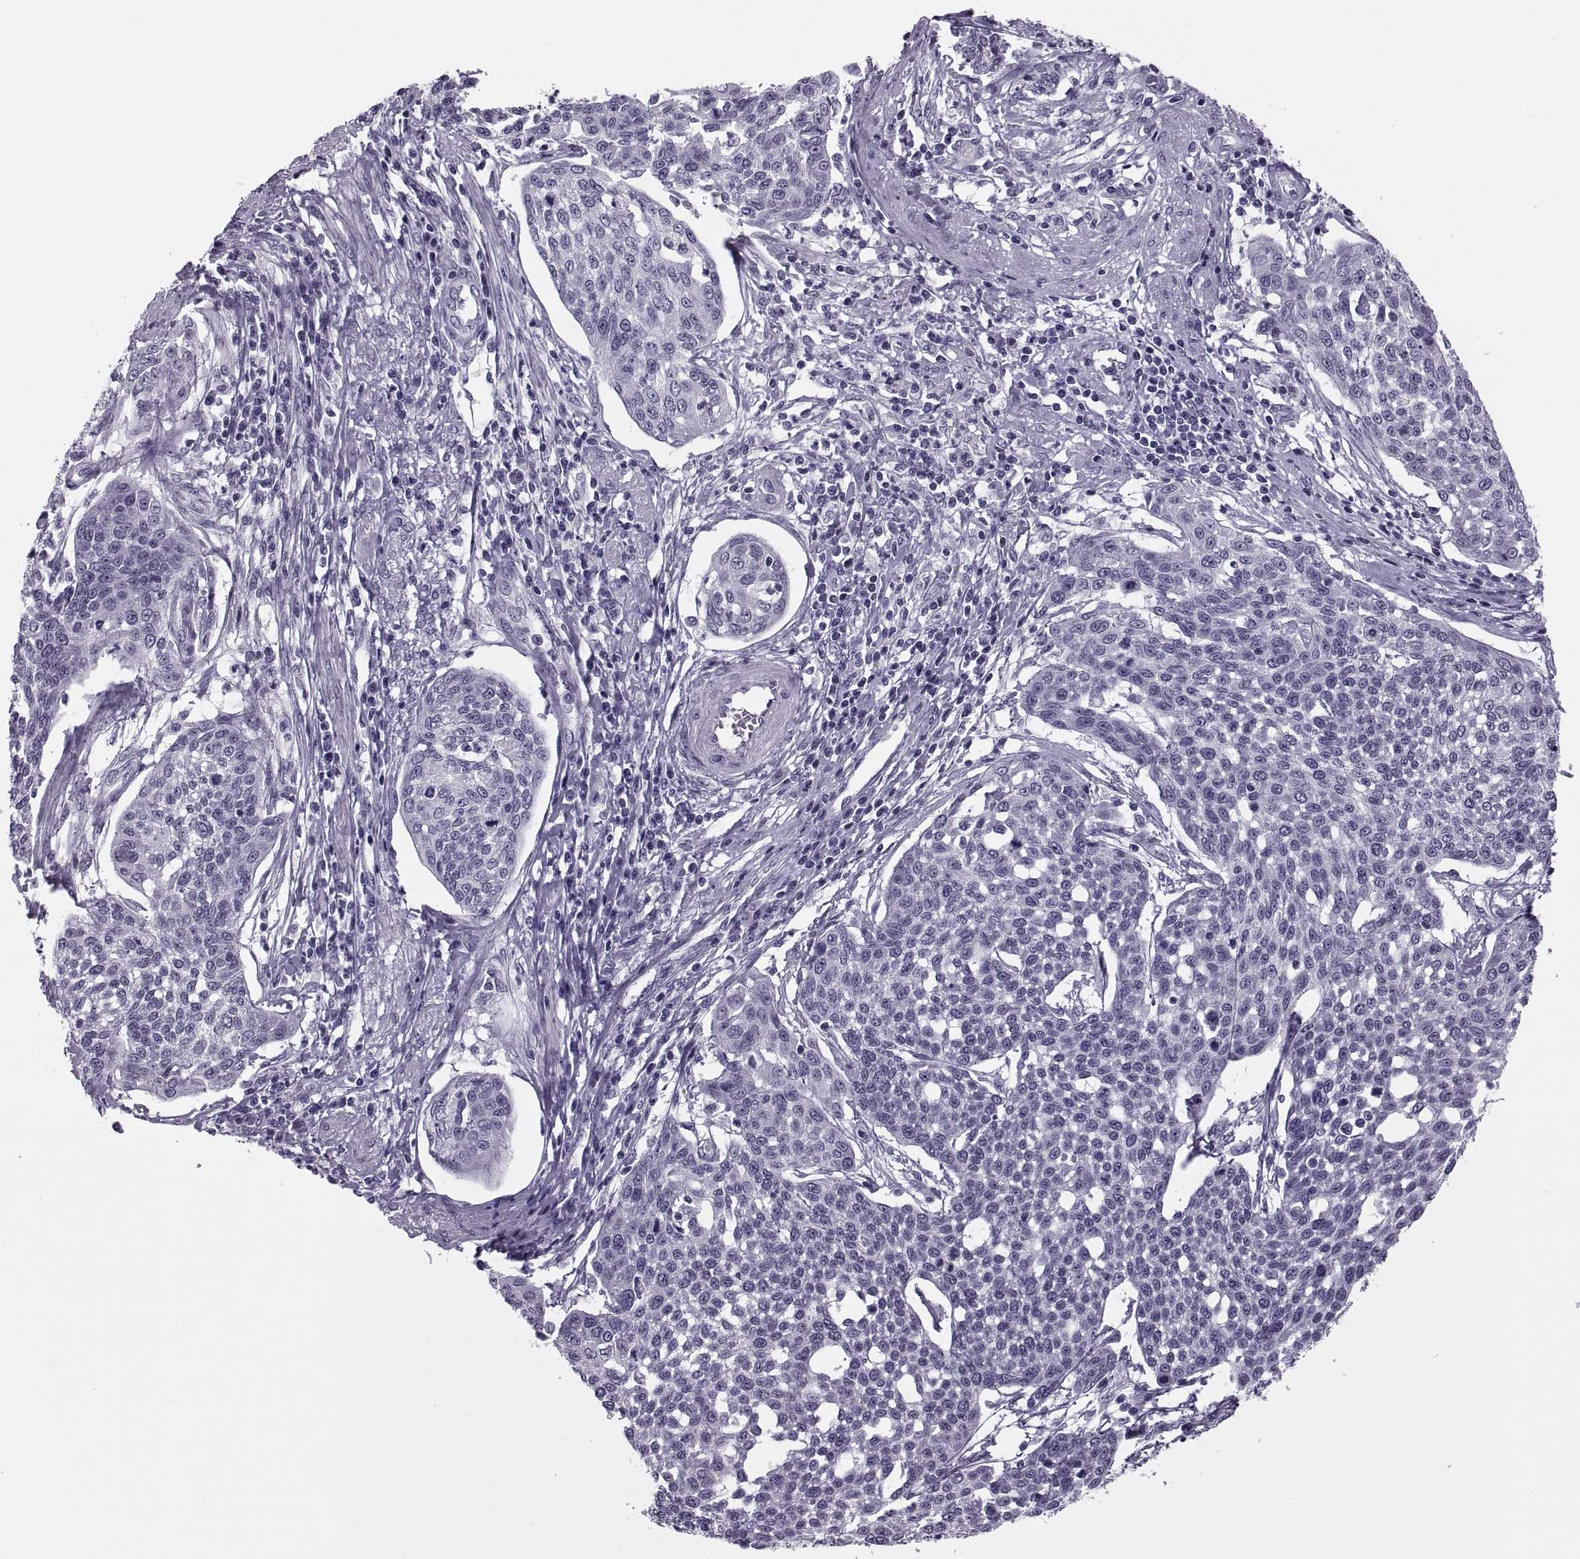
{"staining": {"intensity": "negative", "quantity": "none", "location": "none"}, "tissue": "cervical cancer", "cell_type": "Tumor cells", "image_type": "cancer", "snomed": [{"axis": "morphology", "description": "Squamous cell carcinoma, NOS"}, {"axis": "topography", "description": "Cervix"}], "caption": "The micrograph displays no staining of tumor cells in squamous cell carcinoma (cervical).", "gene": "TBC1D3G", "patient": {"sex": "female", "age": 34}}